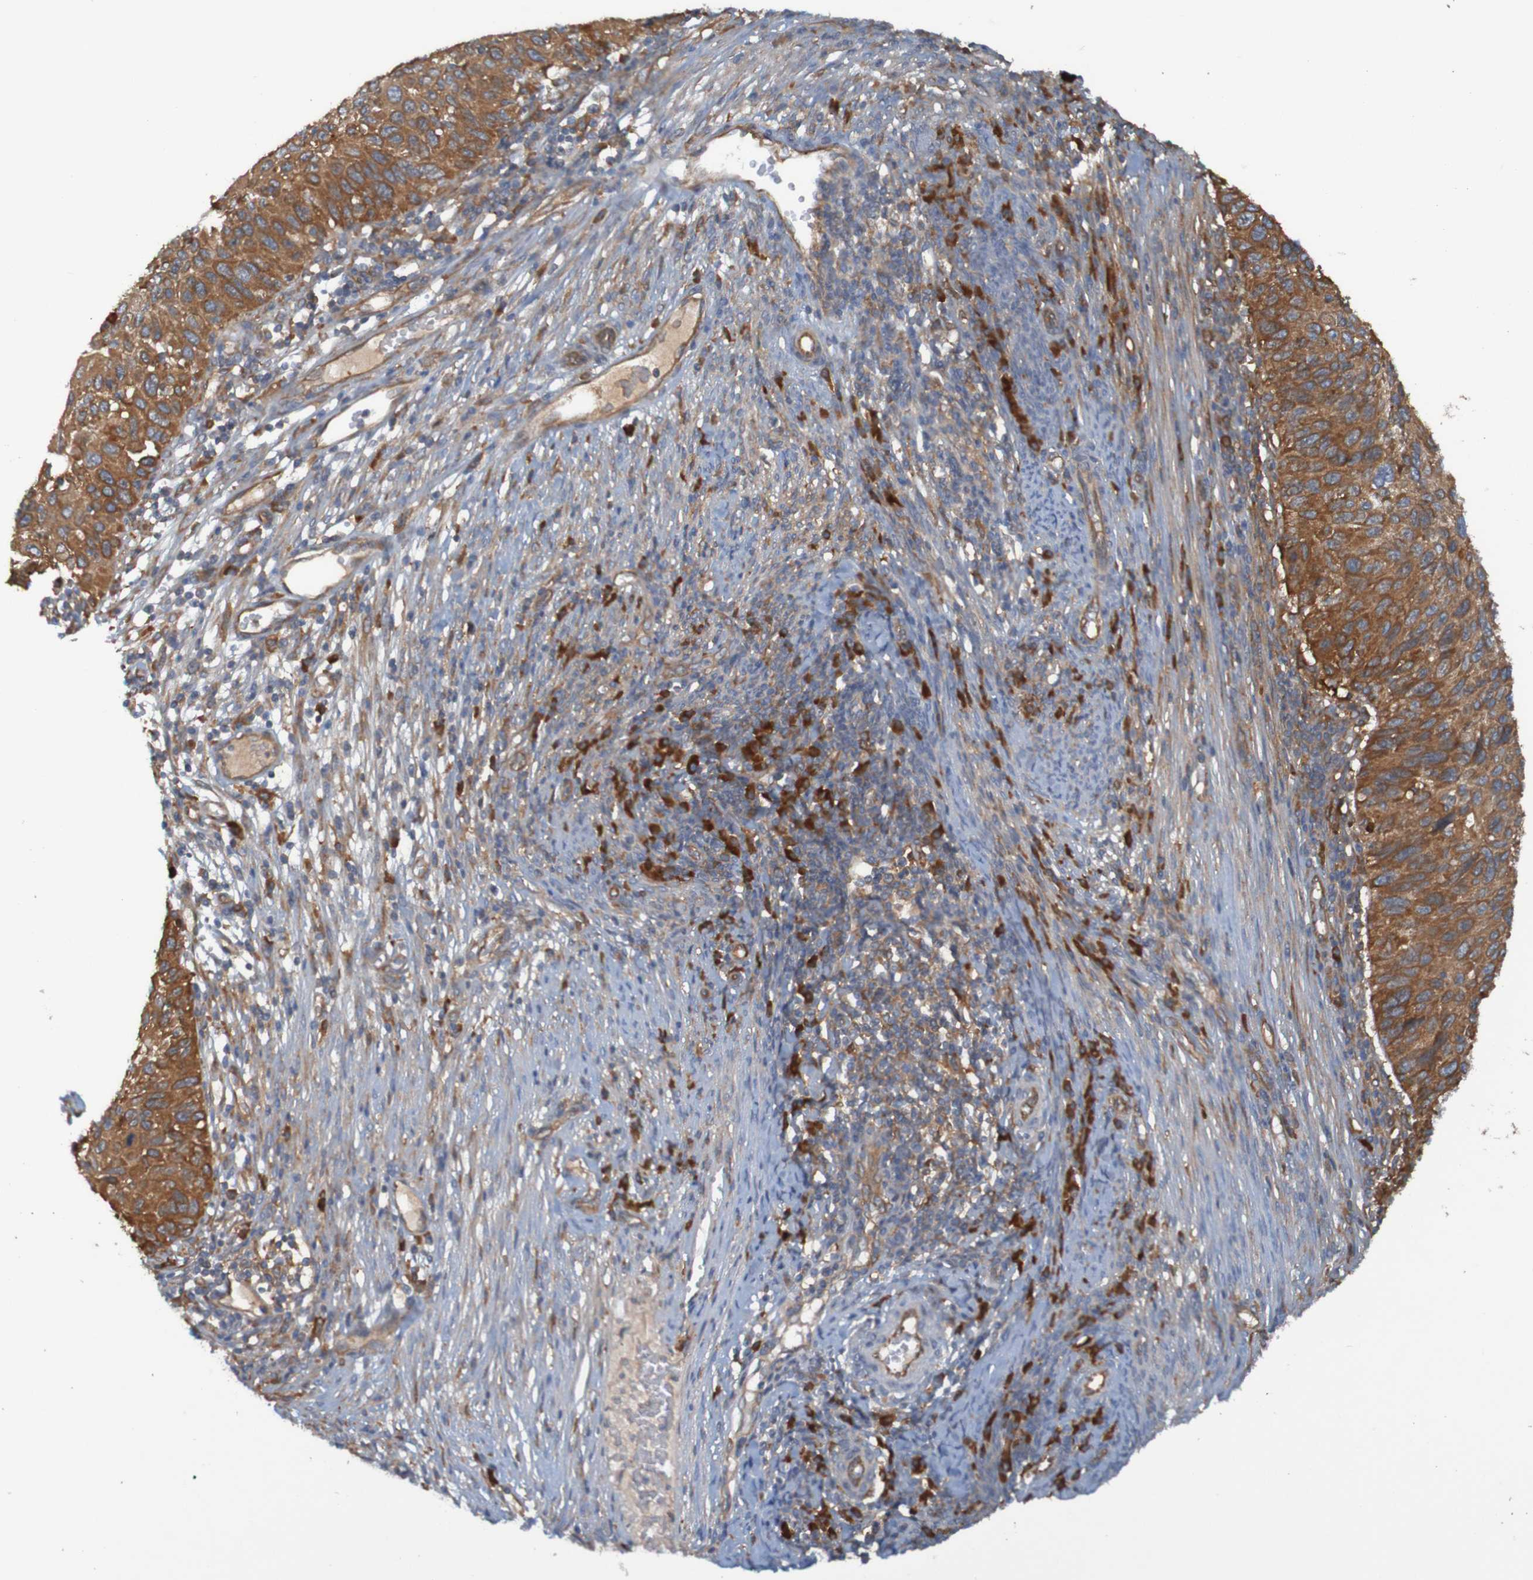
{"staining": {"intensity": "strong", "quantity": ">75%", "location": "cytoplasmic/membranous"}, "tissue": "cervical cancer", "cell_type": "Tumor cells", "image_type": "cancer", "snomed": [{"axis": "morphology", "description": "Squamous cell carcinoma, NOS"}, {"axis": "topography", "description": "Cervix"}], "caption": "There is high levels of strong cytoplasmic/membranous positivity in tumor cells of squamous cell carcinoma (cervical), as demonstrated by immunohistochemical staining (brown color).", "gene": "DNAJC4", "patient": {"sex": "female", "age": 70}}